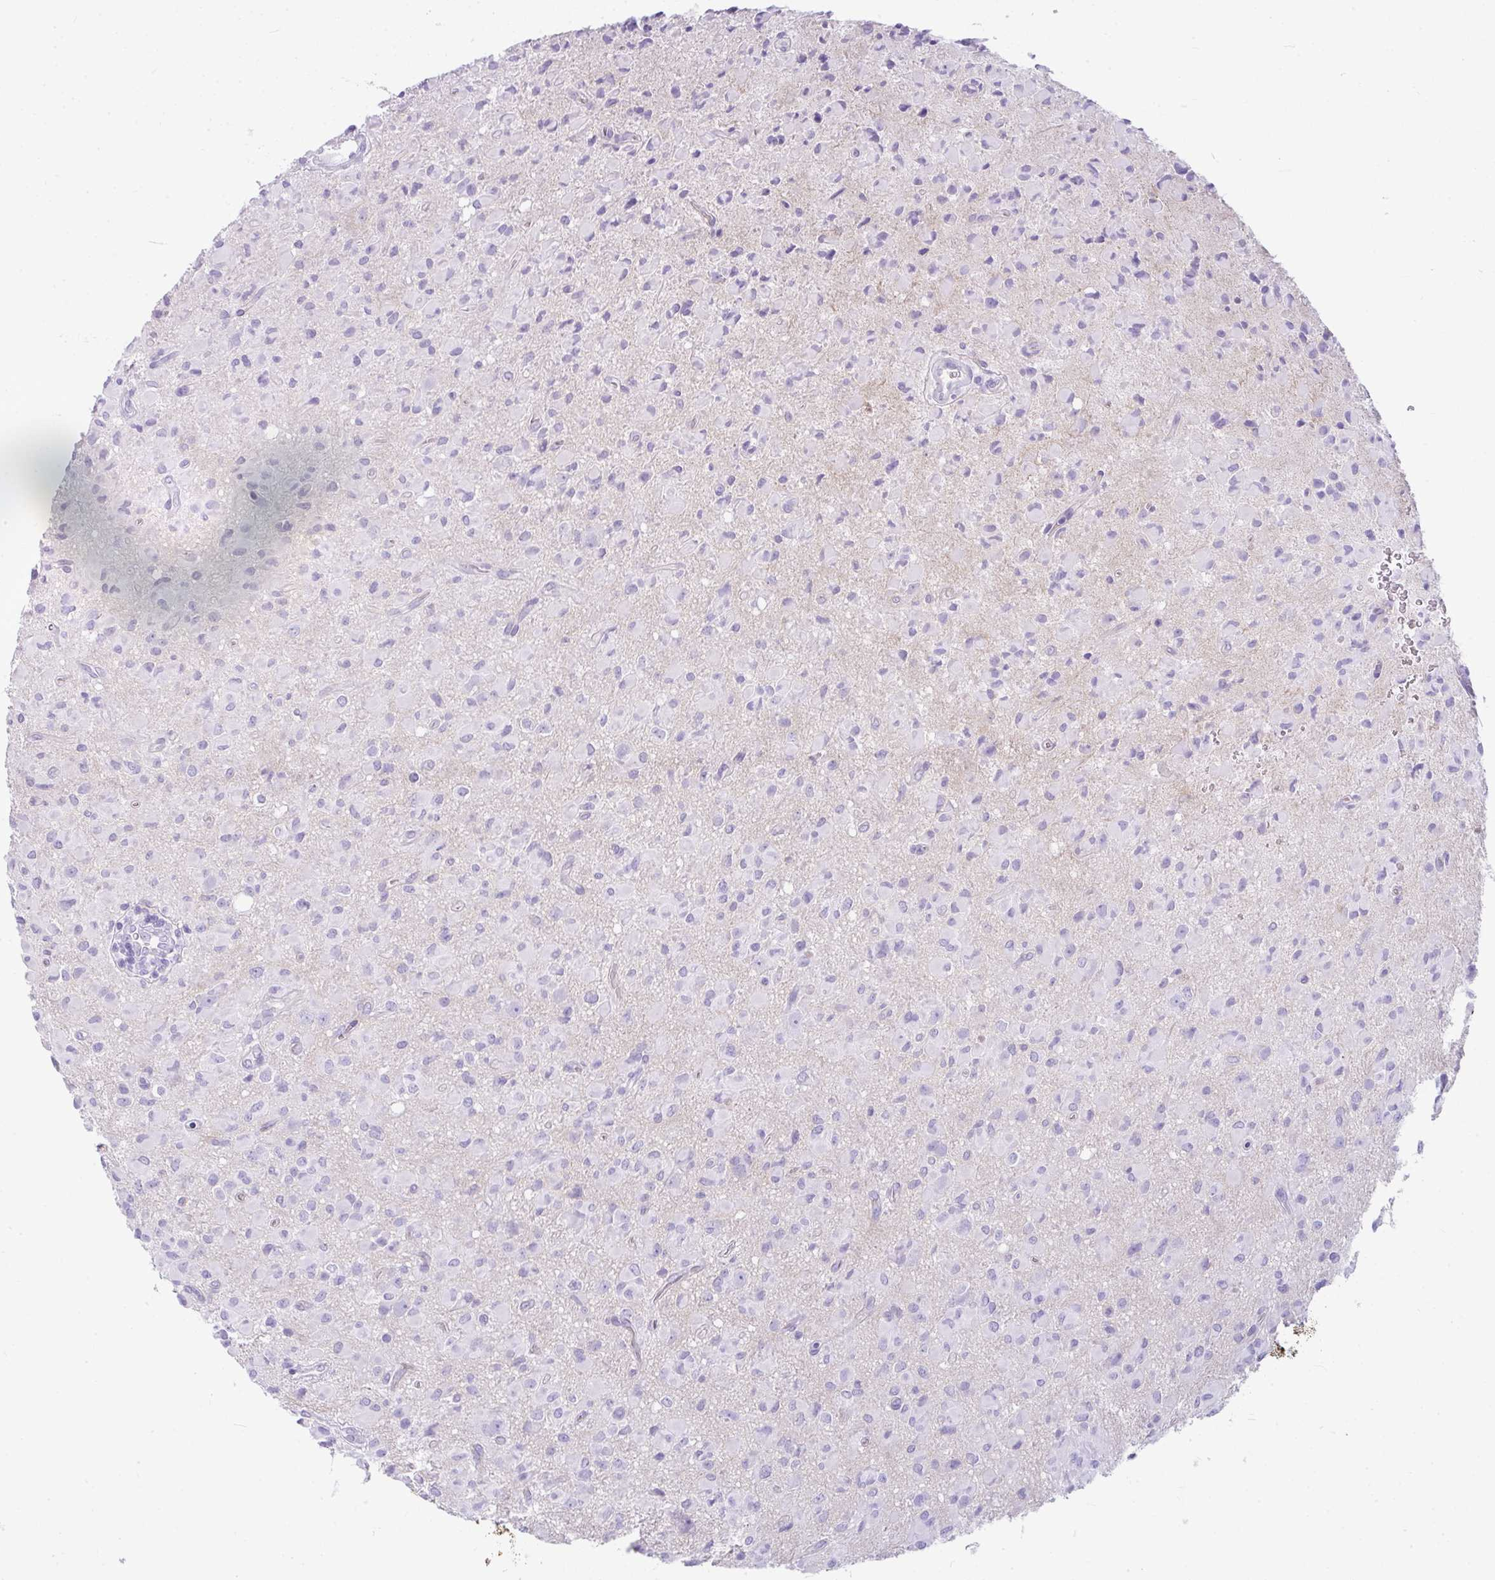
{"staining": {"intensity": "negative", "quantity": "none", "location": "none"}, "tissue": "glioma", "cell_type": "Tumor cells", "image_type": "cancer", "snomed": [{"axis": "morphology", "description": "Glioma, malignant, Low grade"}, {"axis": "topography", "description": "Brain"}], "caption": "Malignant glioma (low-grade) was stained to show a protein in brown. There is no significant staining in tumor cells.", "gene": "RASL10A", "patient": {"sex": "female", "age": 33}}